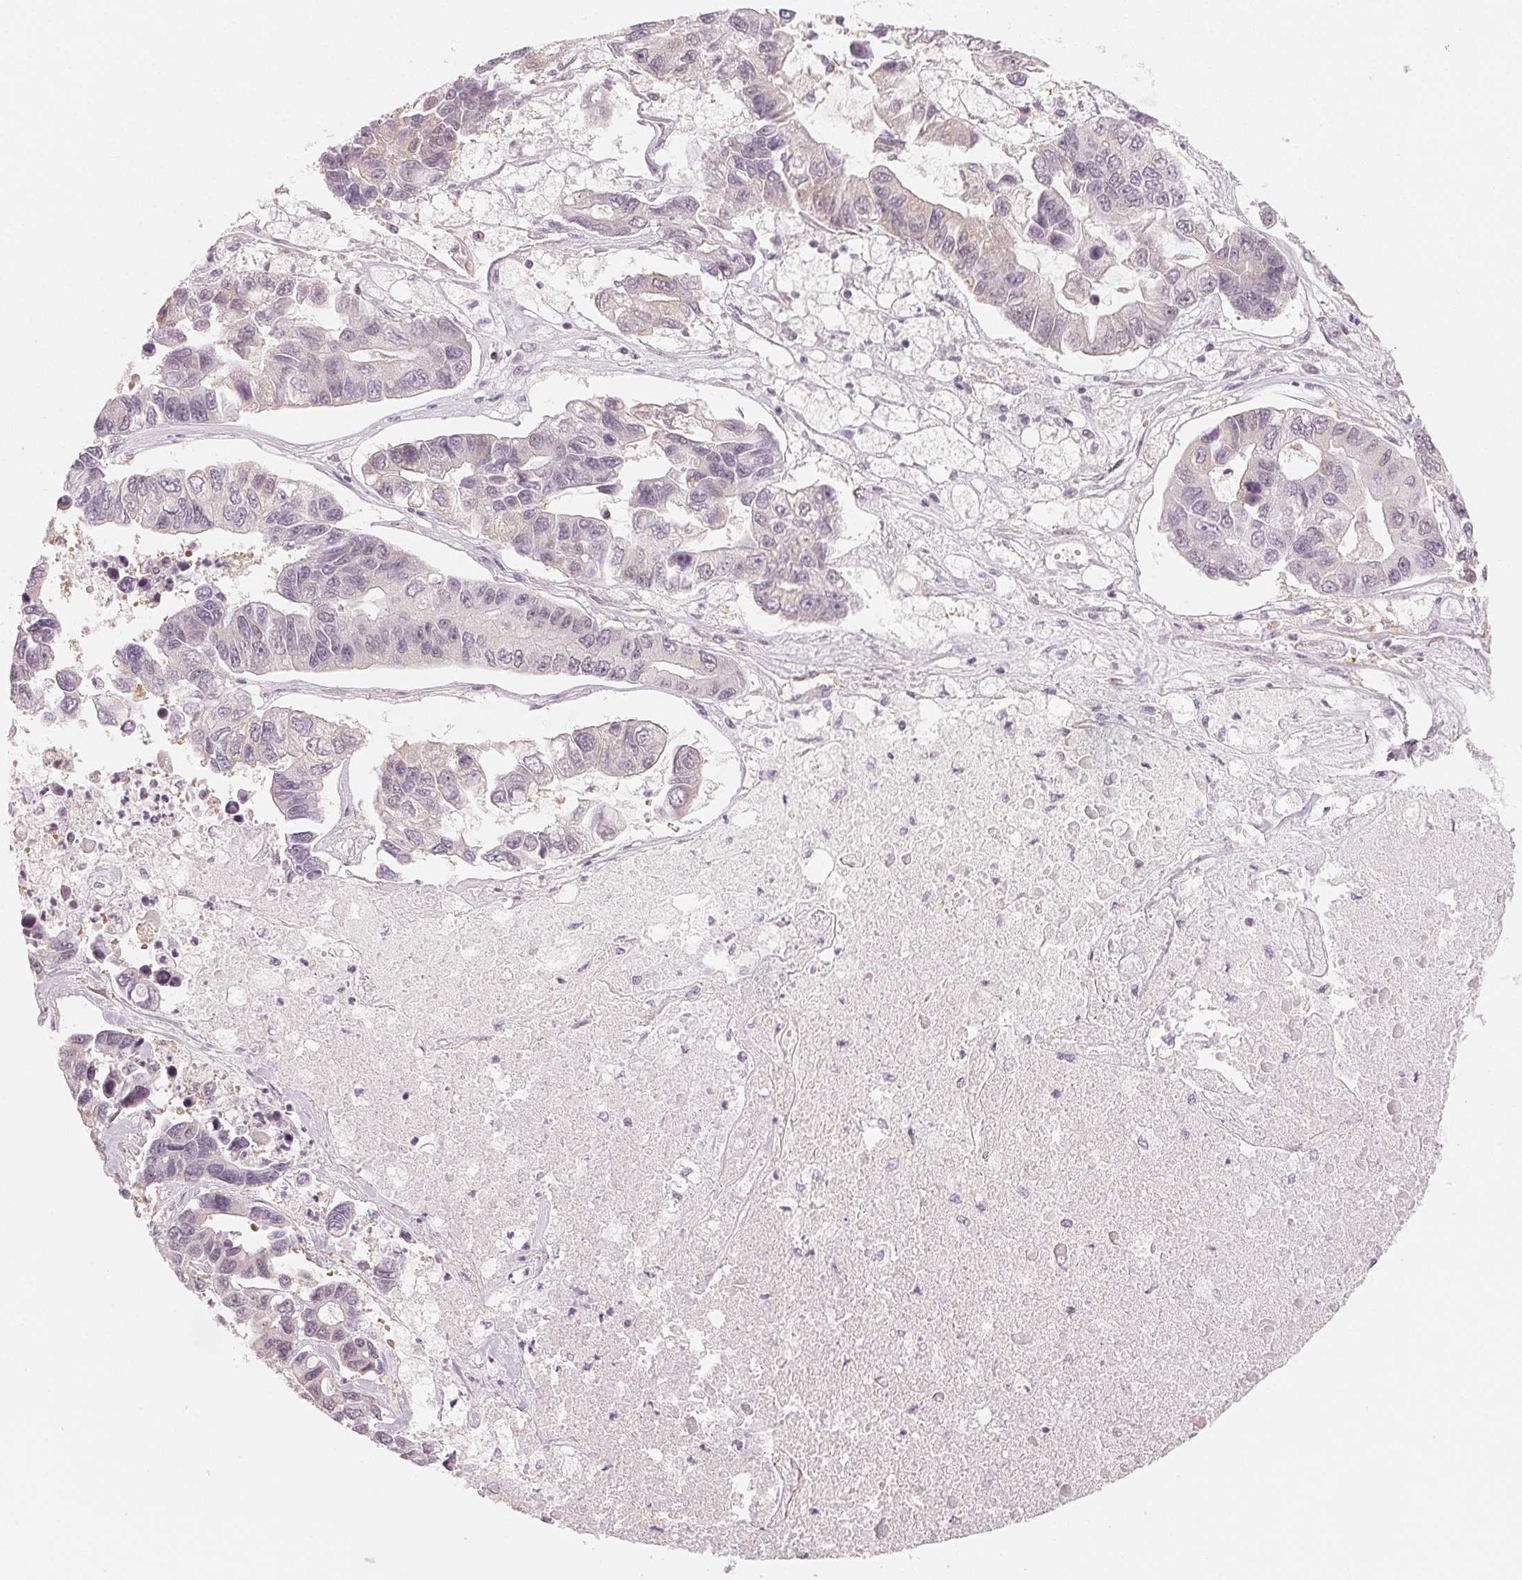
{"staining": {"intensity": "negative", "quantity": "none", "location": "none"}, "tissue": "lung cancer", "cell_type": "Tumor cells", "image_type": "cancer", "snomed": [{"axis": "morphology", "description": "Adenocarcinoma, NOS"}, {"axis": "topography", "description": "Bronchus"}, {"axis": "topography", "description": "Lung"}], "caption": "Histopathology image shows no significant protein staining in tumor cells of lung cancer.", "gene": "KPRP", "patient": {"sex": "female", "age": 51}}